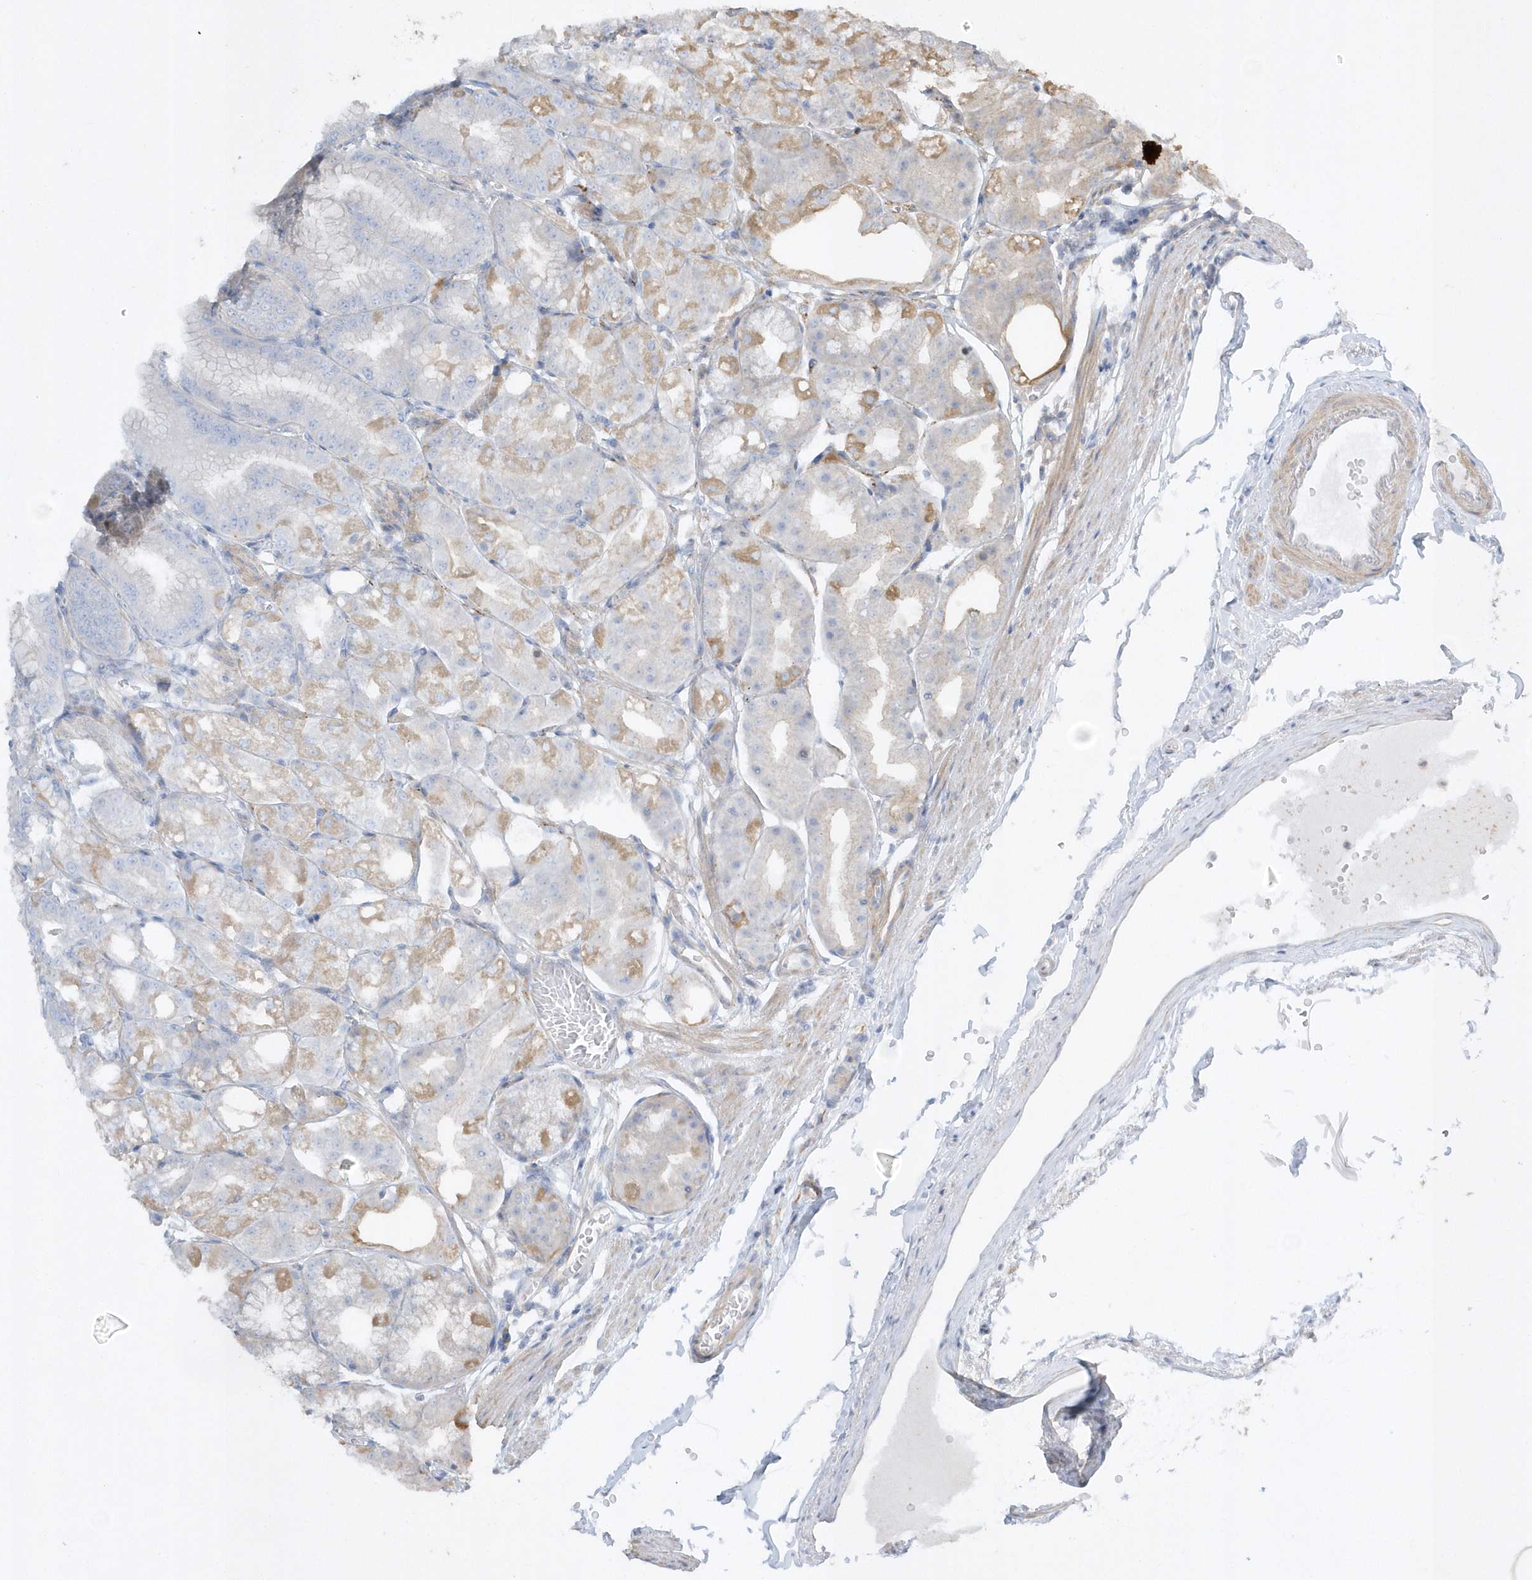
{"staining": {"intensity": "moderate", "quantity": "<25%", "location": "cytoplasmic/membranous"}, "tissue": "stomach", "cell_type": "Glandular cells", "image_type": "normal", "snomed": [{"axis": "morphology", "description": "Normal tissue, NOS"}, {"axis": "topography", "description": "Stomach, lower"}], "caption": "The immunohistochemical stain highlights moderate cytoplasmic/membranous staining in glandular cells of unremarkable stomach. (brown staining indicates protein expression, while blue staining denotes nuclei).", "gene": "SENP8", "patient": {"sex": "male", "age": 71}}